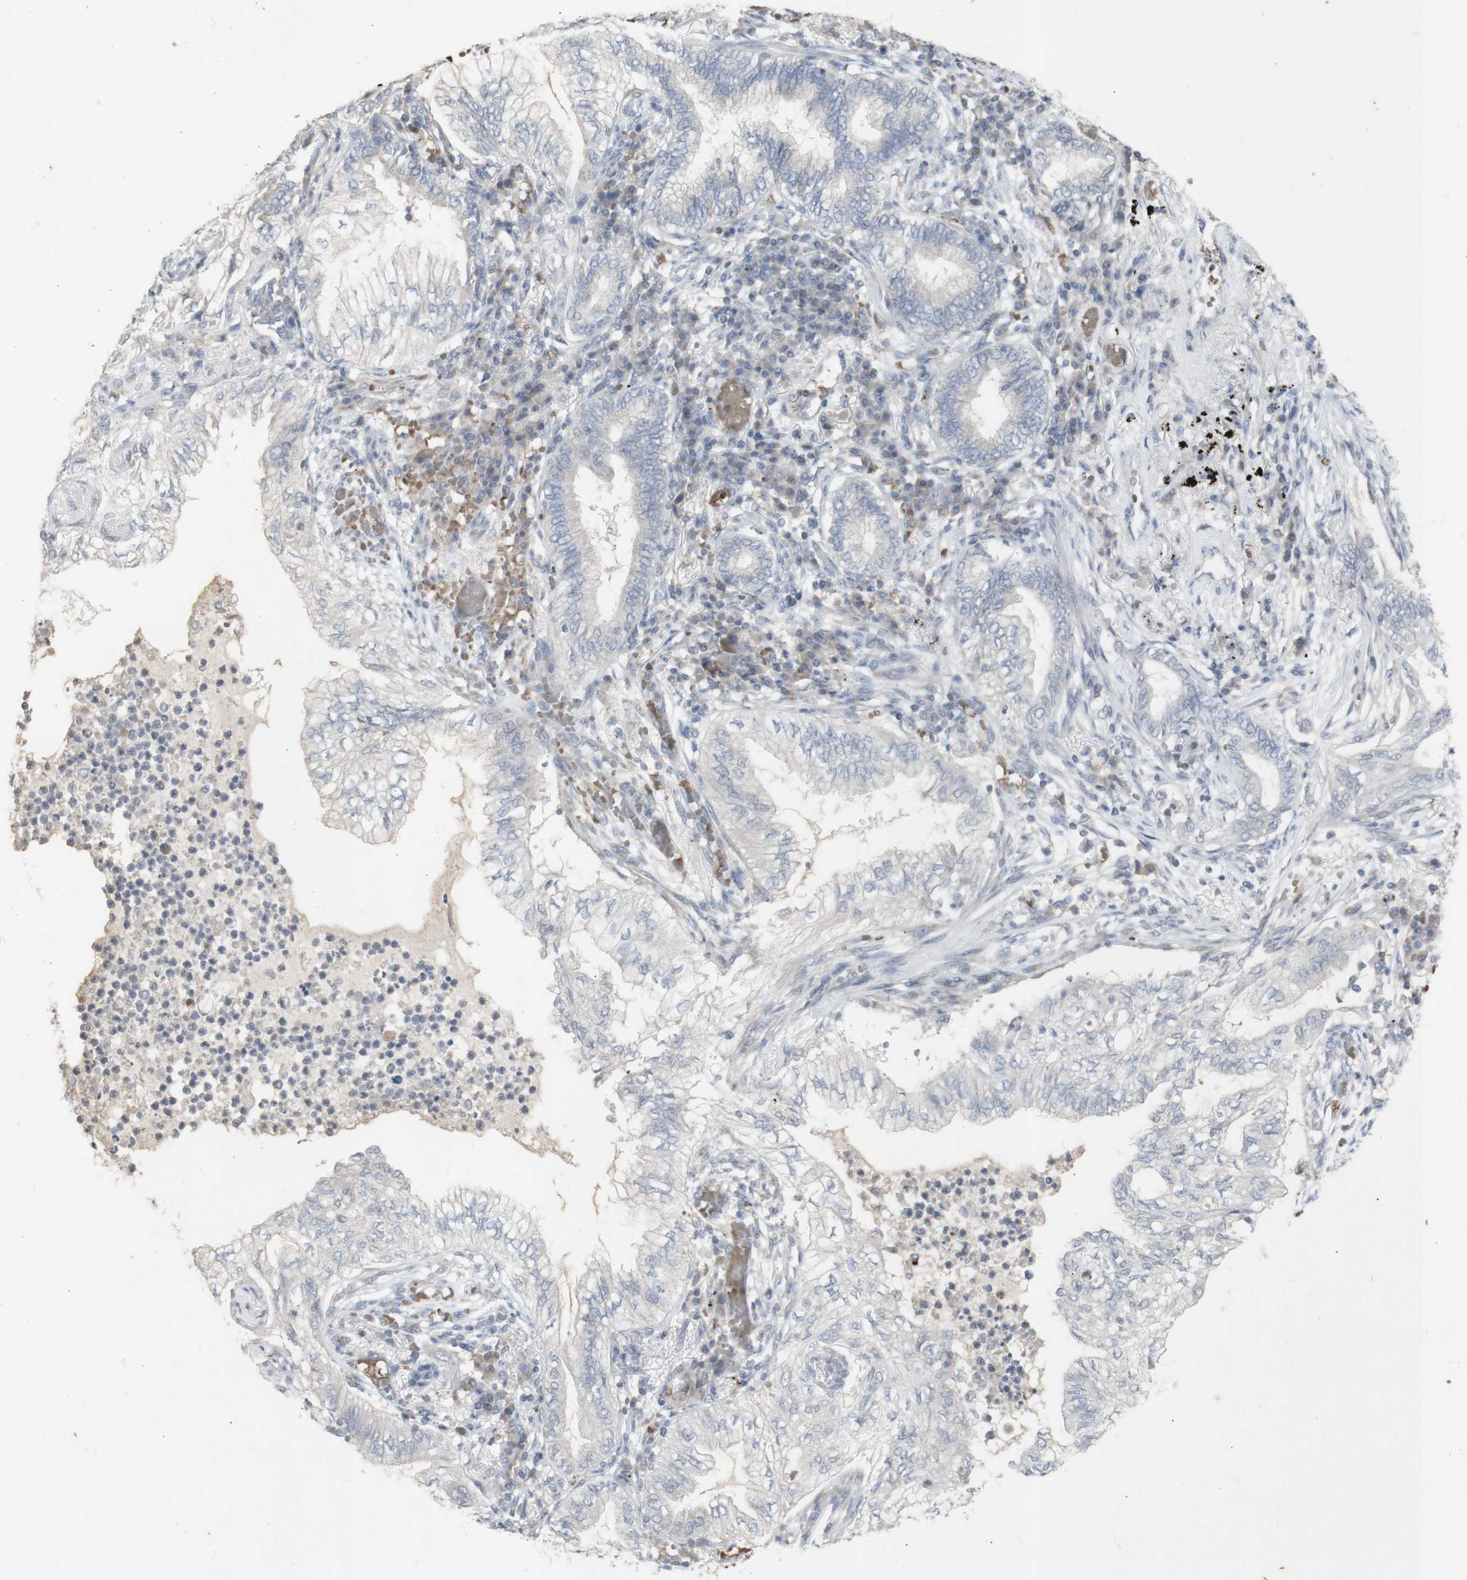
{"staining": {"intensity": "negative", "quantity": "none", "location": "none"}, "tissue": "lung cancer", "cell_type": "Tumor cells", "image_type": "cancer", "snomed": [{"axis": "morphology", "description": "Normal tissue, NOS"}, {"axis": "morphology", "description": "Adenocarcinoma, NOS"}, {"axis": "topography", "description": "Bronchus"}, {"axis": "topography", "description": "Lung"}], "caption": "The IHC micrograph has no significant expression in tumor cells of lung cancer tissue.", "gene": "INS", "patient": {"sex": "female", "age": 70}}